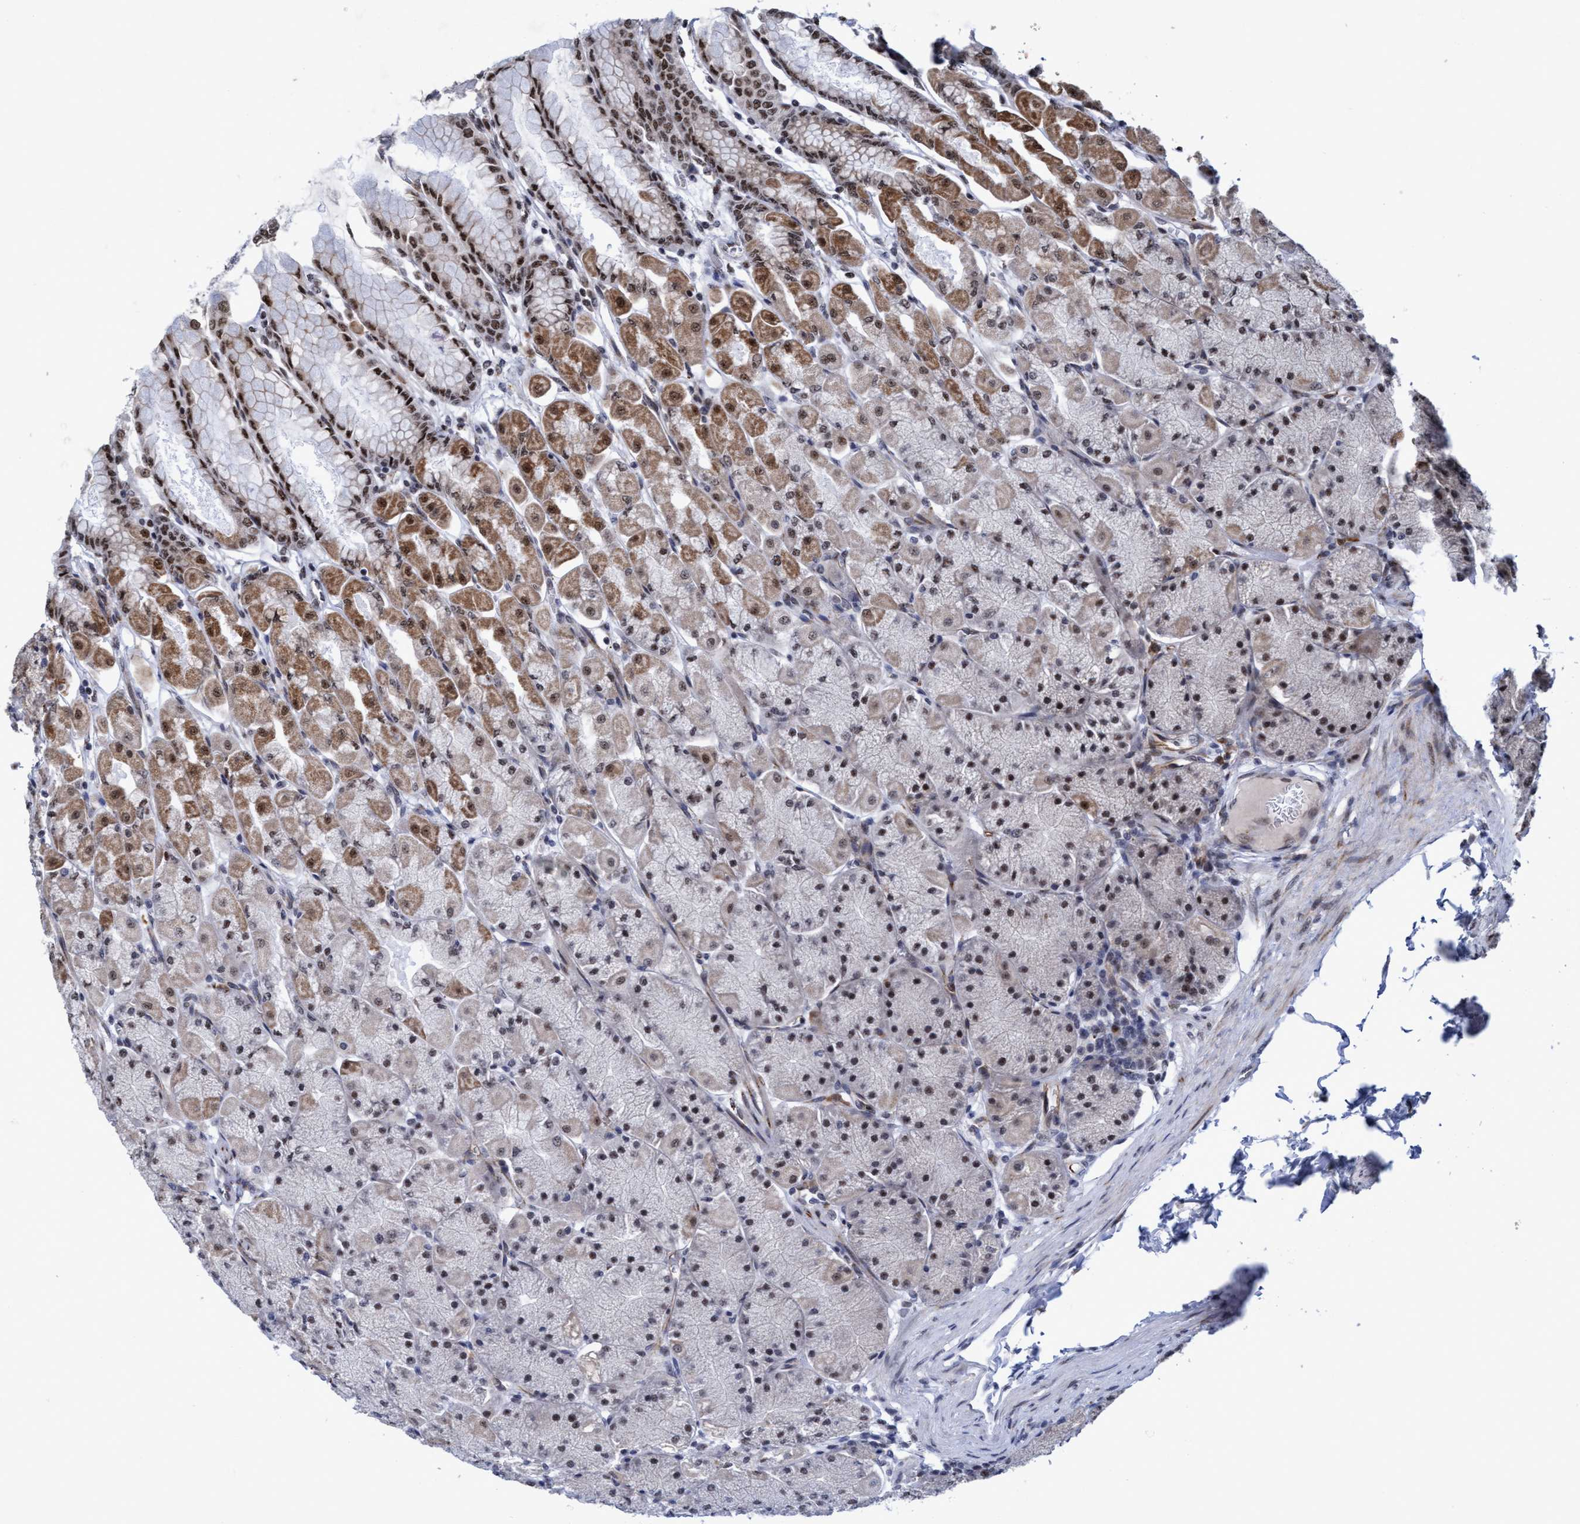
{"staining": {"intensity": "moderate", "quantity": ">75%", "location": "cytoplasmic/membranous,nuclear"}, "tissue": "stomach", "cell_type": "Glandular cells", "image_type": "normal", "snomed": [{"axis": "morphology", "description": "Normal tissue, NOS"}, {"axis": "topography", "description": "Stomach, upper"}], "caption": "A brown stain shows moderate cytoplasmic/membranous,nuclear positivity of a protein in glandular cells of benign human stomach. The staining was performed using DAB, with brown indicating positive protein expression. Nuclei are stained blue with hematoxylin.", "gene": "GLT6D1", "patient": {"sex": "female", "age": 56}}